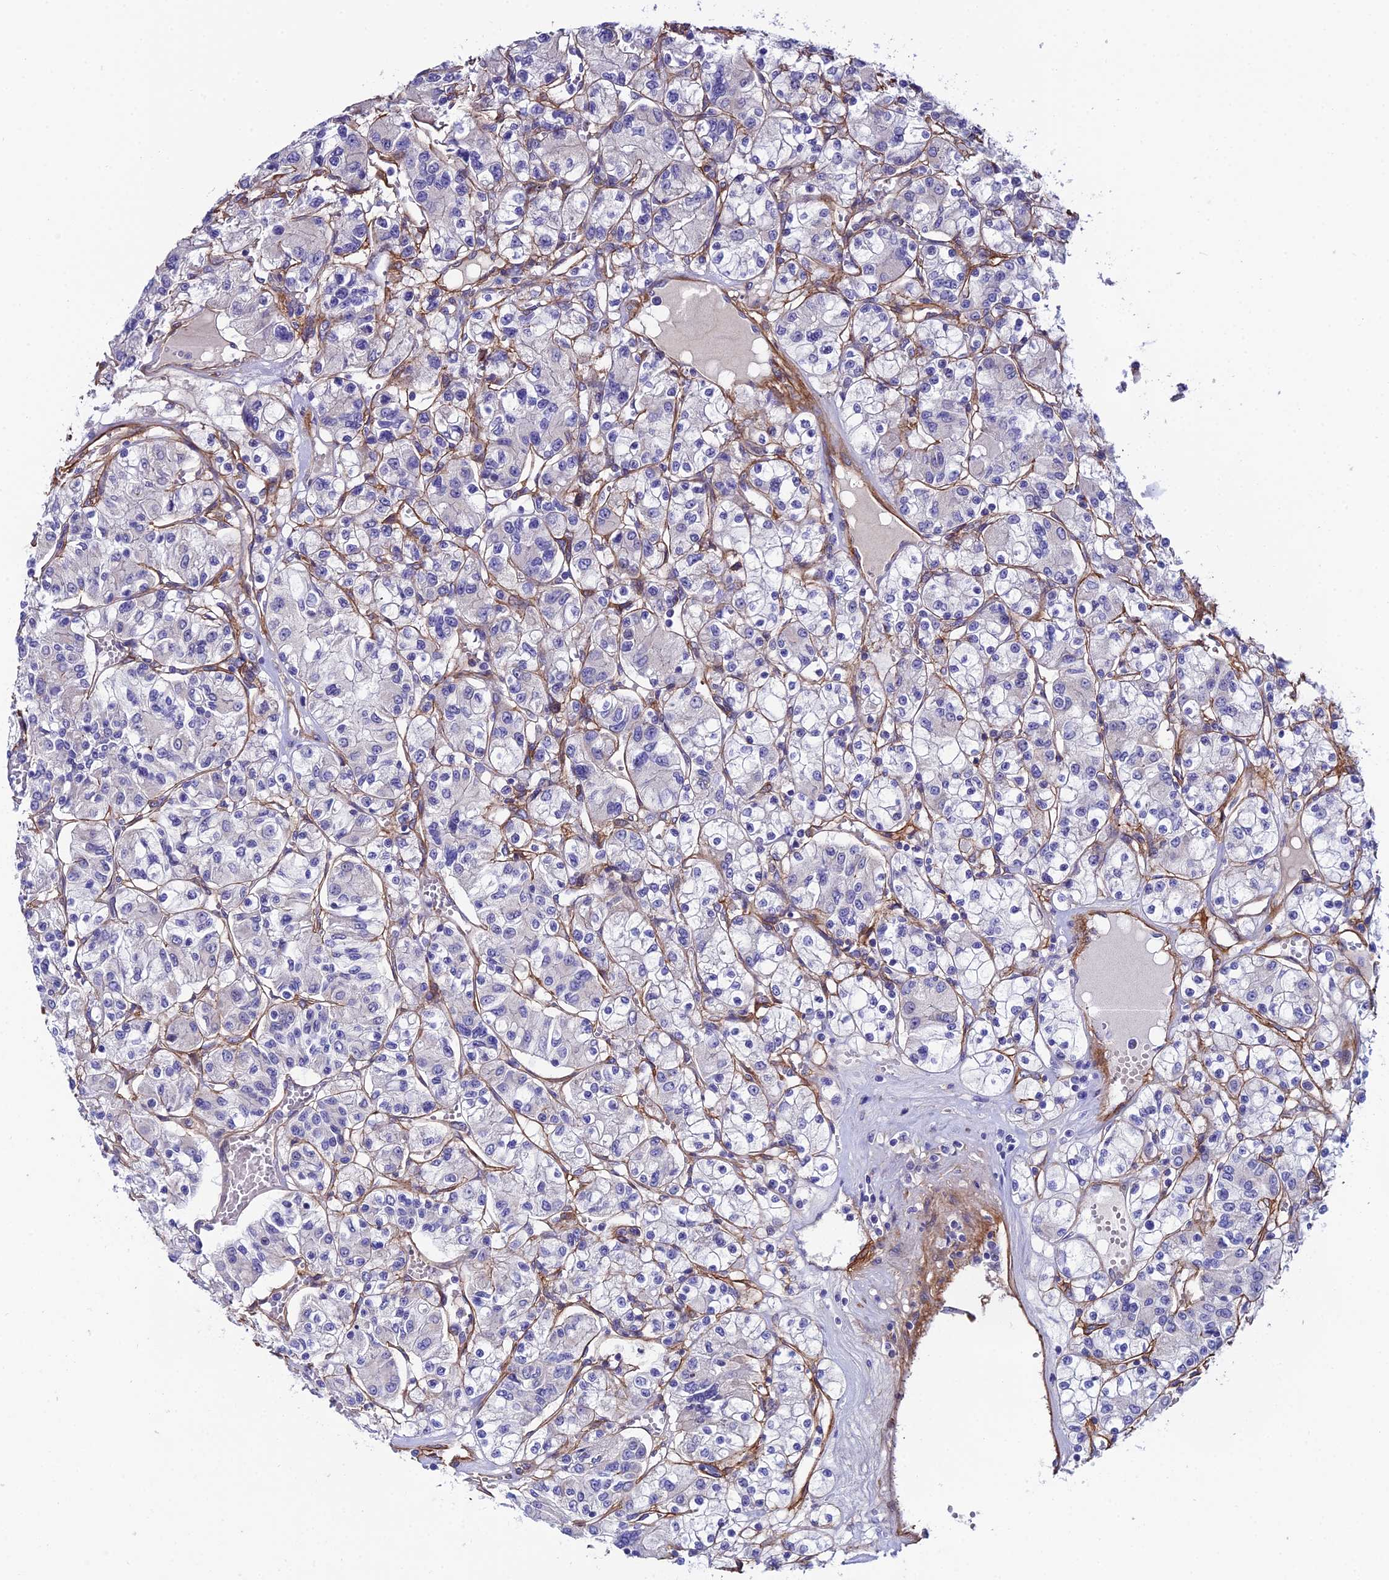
{"staining": {"intensity": "negative", "quantity": "none", "location": "none"}, "tissue": "renal cancer", "cell_type": "Tumor cells", "image_type": "cancer", "snomed": [{"axis": "morphology", "description": "Adenocarcinoma, NOS"}, {"axis": "topography", "description": "Kidney"}], "caption": "IHC histopathology image of neoplastic tissue: human renal cancer stained with DAB exhibits no significant protein staining in tumor cells.", "gene": "SYT15", "patient": {"sex": "female", "age": 59}}